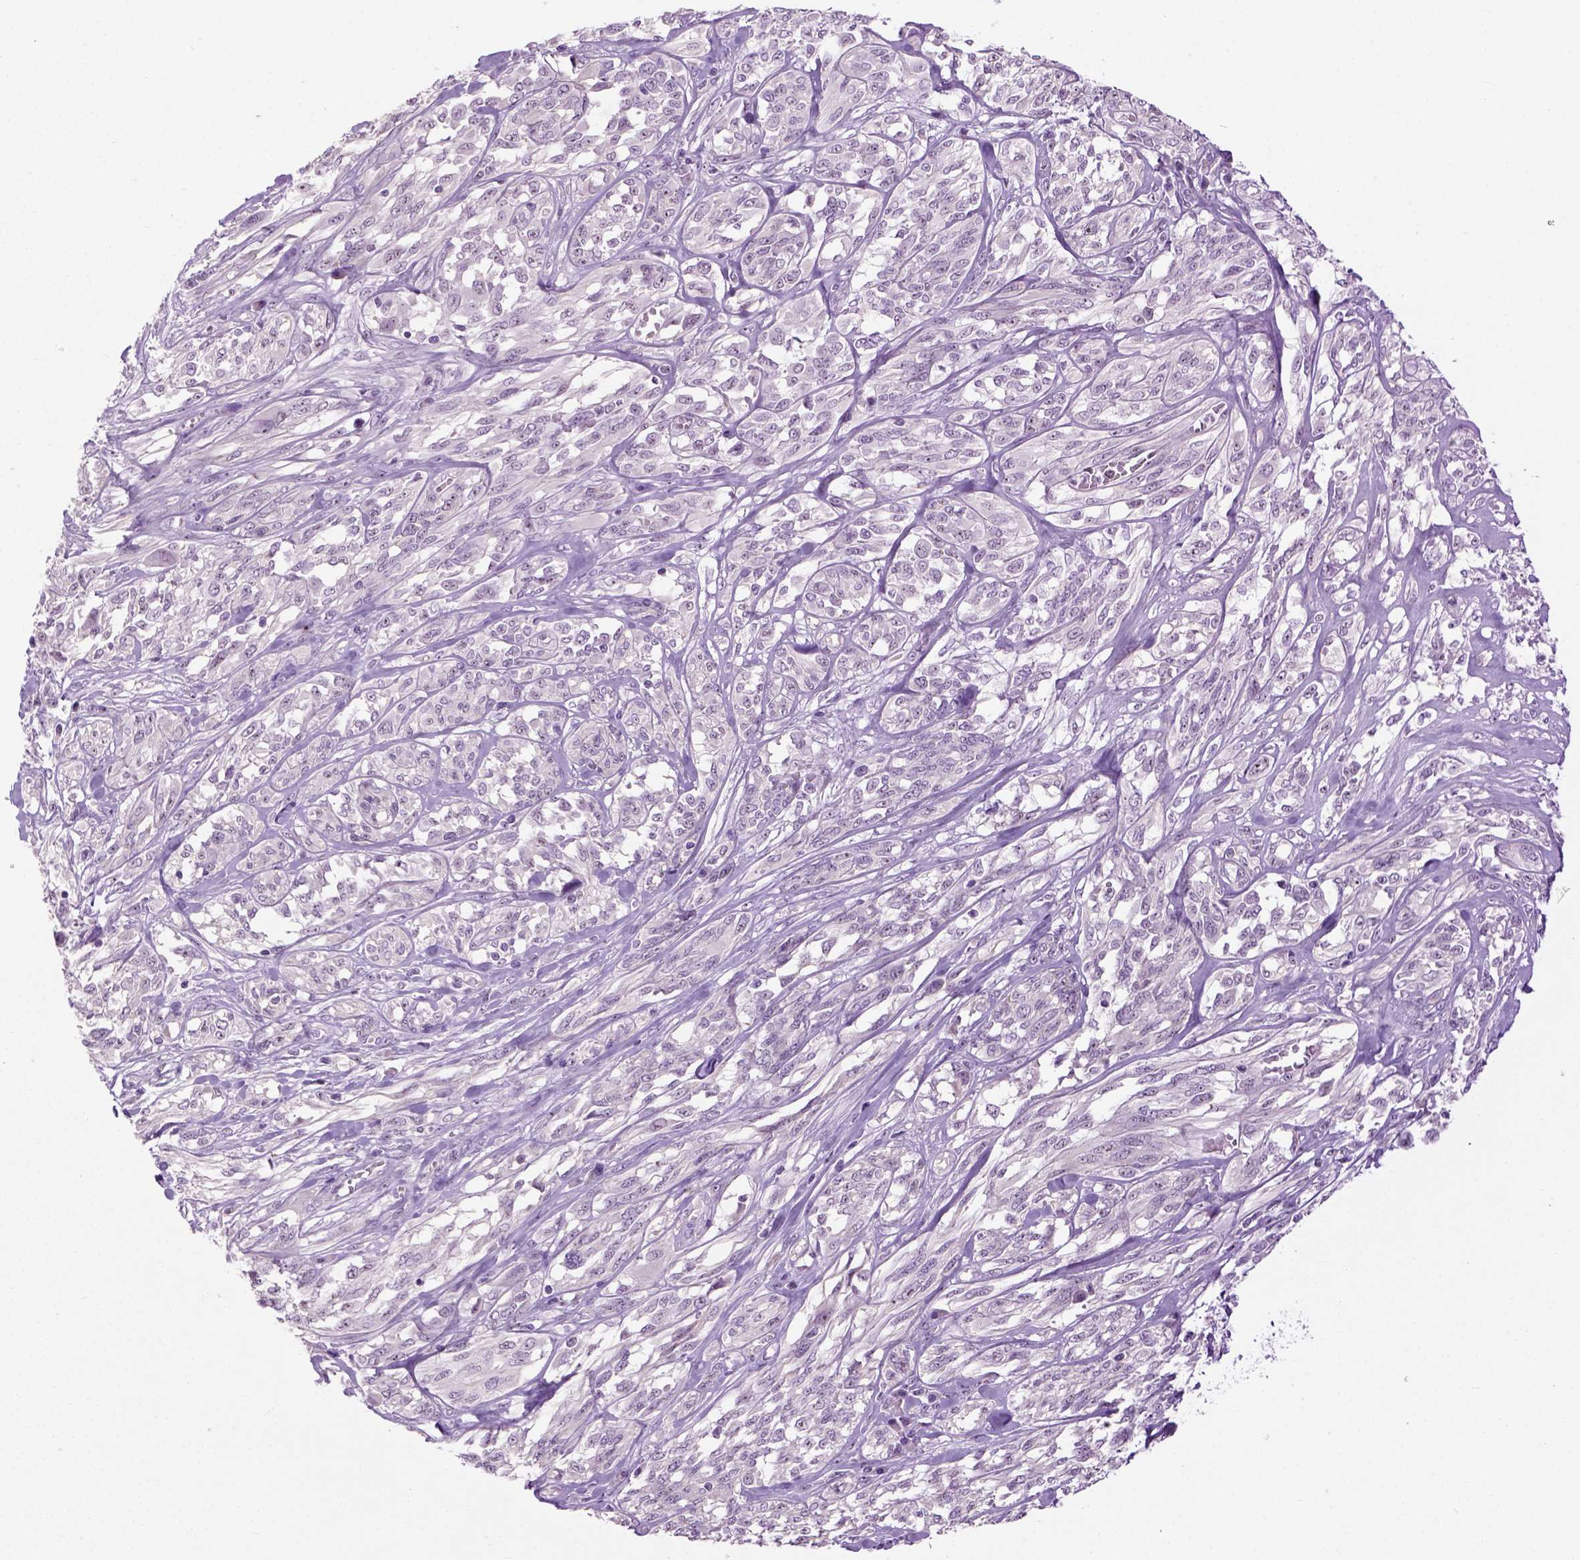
{"staining": {"intensity": "negative", "quantity": "none", "location": "none"}, "tissue": "melanoma", "cell_type": "Tumor cells", "image_type": "cancer", "snomed": [{"axis": "morphology", "description": "Malignant melanoma, NOS"}, {"axis": "topography", "description": "Skin"}], "caption": "Photomicrograph shows no protein staining in tumor cells of melanoma tissue.", "gene": "UTP4", "patient": {"sex": "female", "age": 91}}